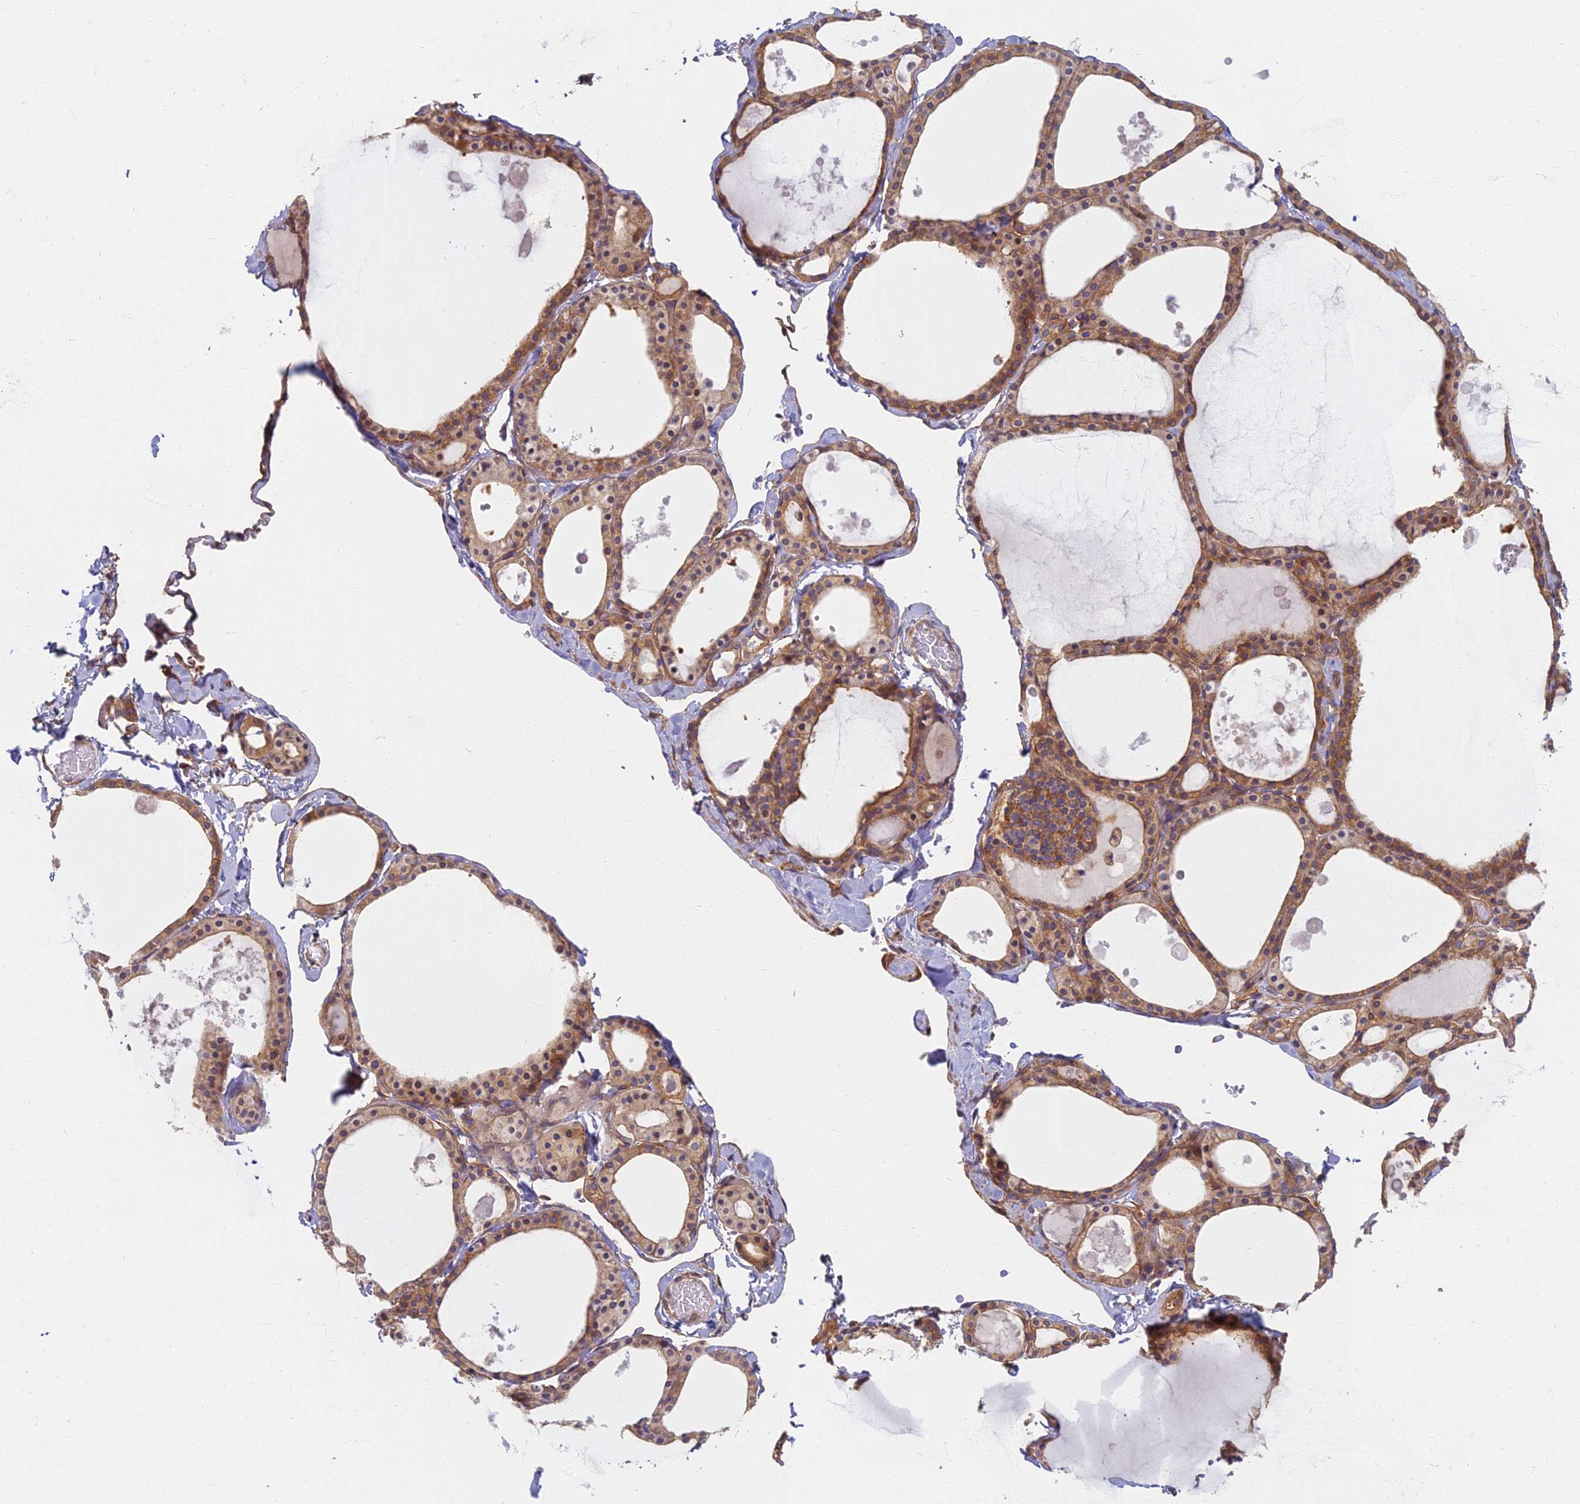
{"staining": {"intensity": "moderate", "quantity": ">75%", "location": "cytoplasmic/membranous"}, "tissue": "thyroid gland", "cell_type": "Glandular cells", "image_type": "normal", "snomed": [{"axis": "morphology", "description": "Normal tissue, NOS"}, {"axis": "topography", "description": "Thyroid gland"}], "caption": "Thyroid gland was stained to show a protein in brown. There is medium levels of moderate cytoplasmic/membranous expression in approximately >75% of glandular cells. The protein is shown in brown color, while the nuclei are stained blue.", "gene": "RBSN", "patient": {"sex": "male", "age": 56}}